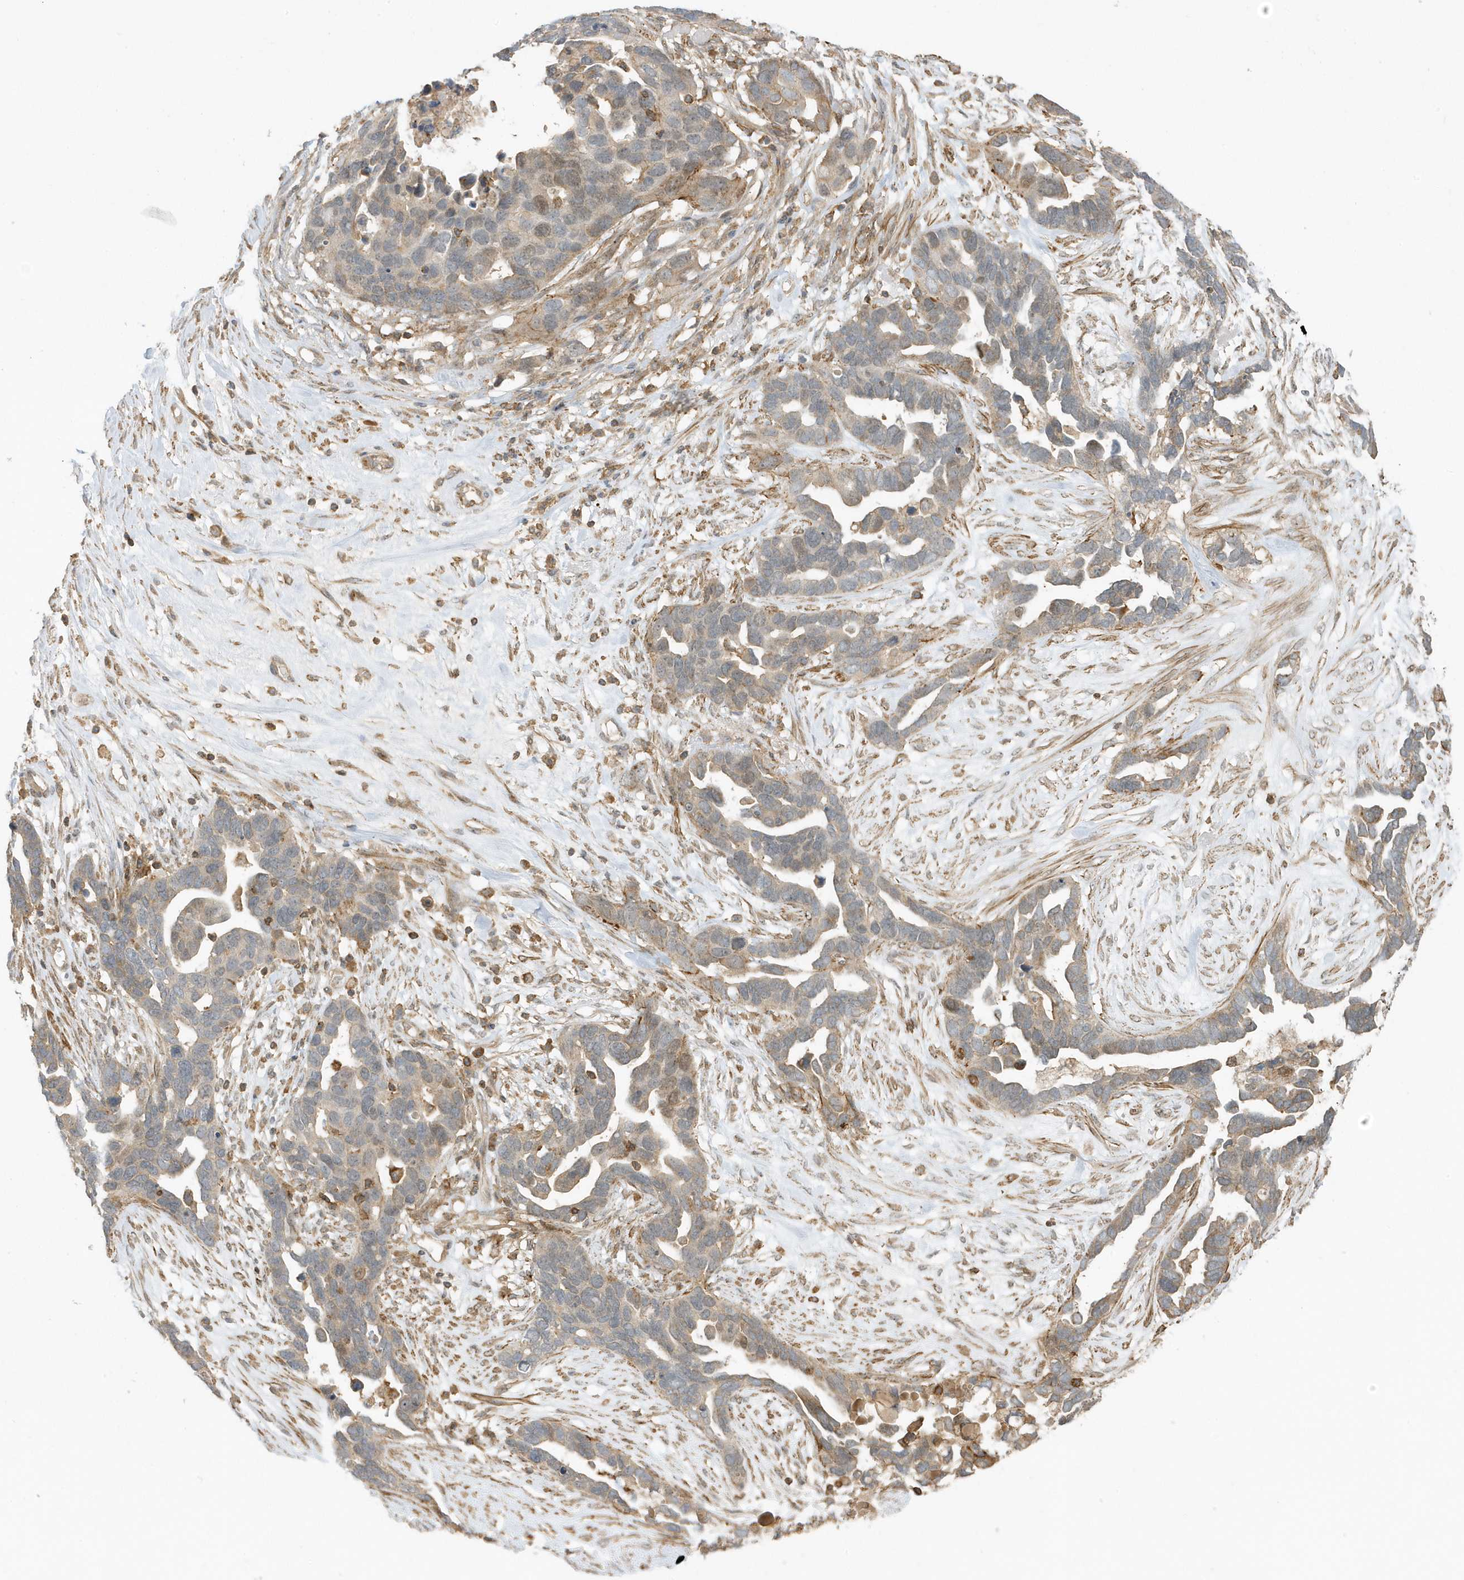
{"staining": {"intensity": "weak", "quantity": "<25%", "location": "cytoplasmic/membranous"}, "tissue": "ovarian cancer", "cell_type": "Tumor cells", "image_type": "cancer", "snomed": [{"axis": "morphology", "description": "Cystadenocarcinoma, serous, NOS"}, {"axis": "topography", "description": "Ovary"}], "caption": "High magnification brightfield microscopy of serous cystadenocarcinoma (ovarian) stained with DAB (brown) and counterstained with hematoxylin (blue): tumor cells show no significant staining.", "gene": "ZBTB8A", "patient": {"sex": "female", "age": 54}}